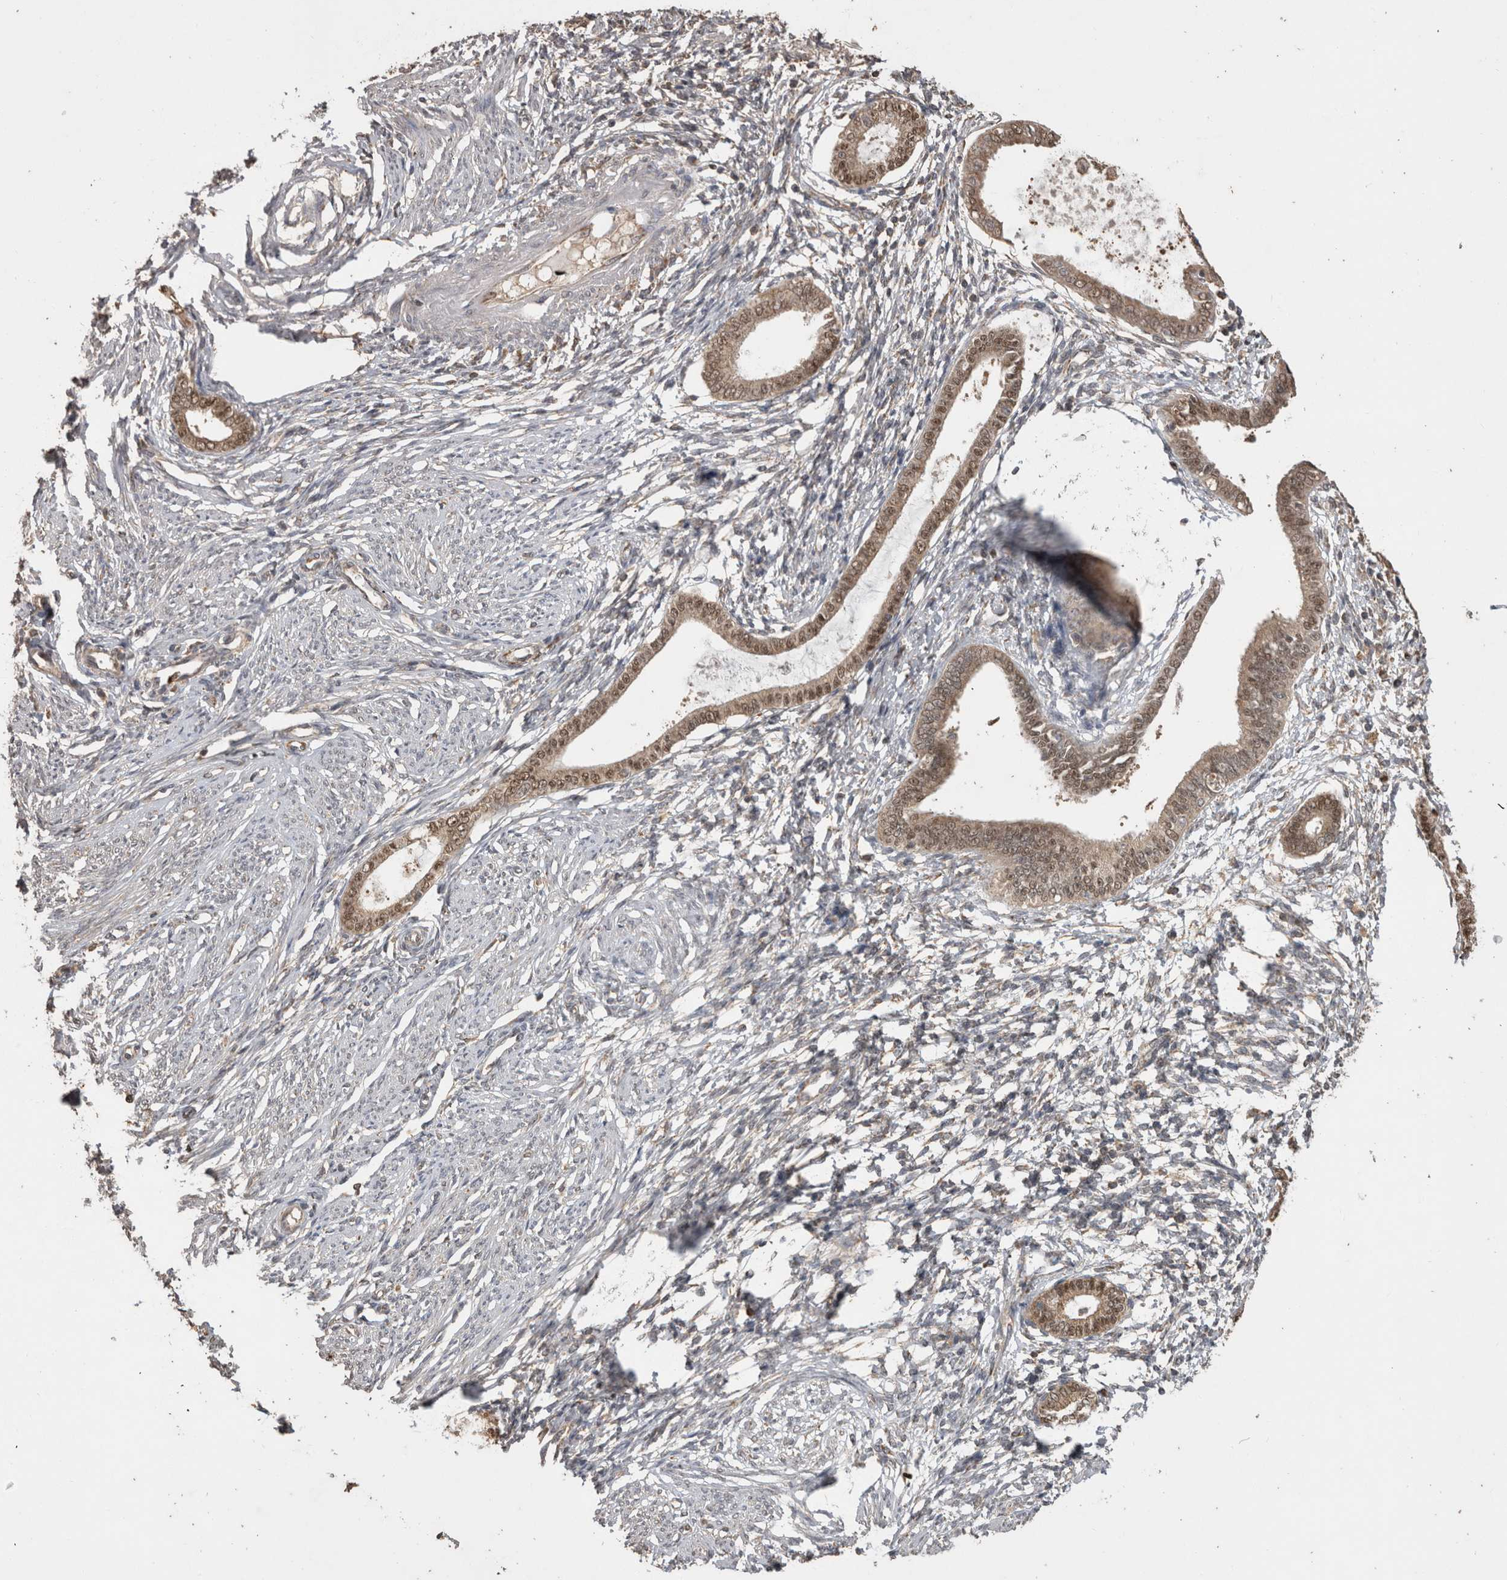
{"staining": {"intensity": "weak", "quantity": "25%-75%", "location": "cytoplasmic/membranous"}, "tissue": "endometrium", "cell_type": "Cells in endometrial stroma", "image_type": "normal", "snomed": [{"axis": "morphology", "description": "Normal tissue, NOS"}, {"axis": "topography", "description": "Endometrium"}], "caption": "A low amount of weak cytoplasmic/membranous staining is appreciated in approximately 25%-75% of cells in endometrial stroma in normal endometrium. (Stains: DAB (3,3'-diaminobenzidine) in brown, nuclei in blue, Microscopy: brightfield microscopy at high magnification).", "gene": "PREP", "patient": {"sex": "female", "age": 56}}